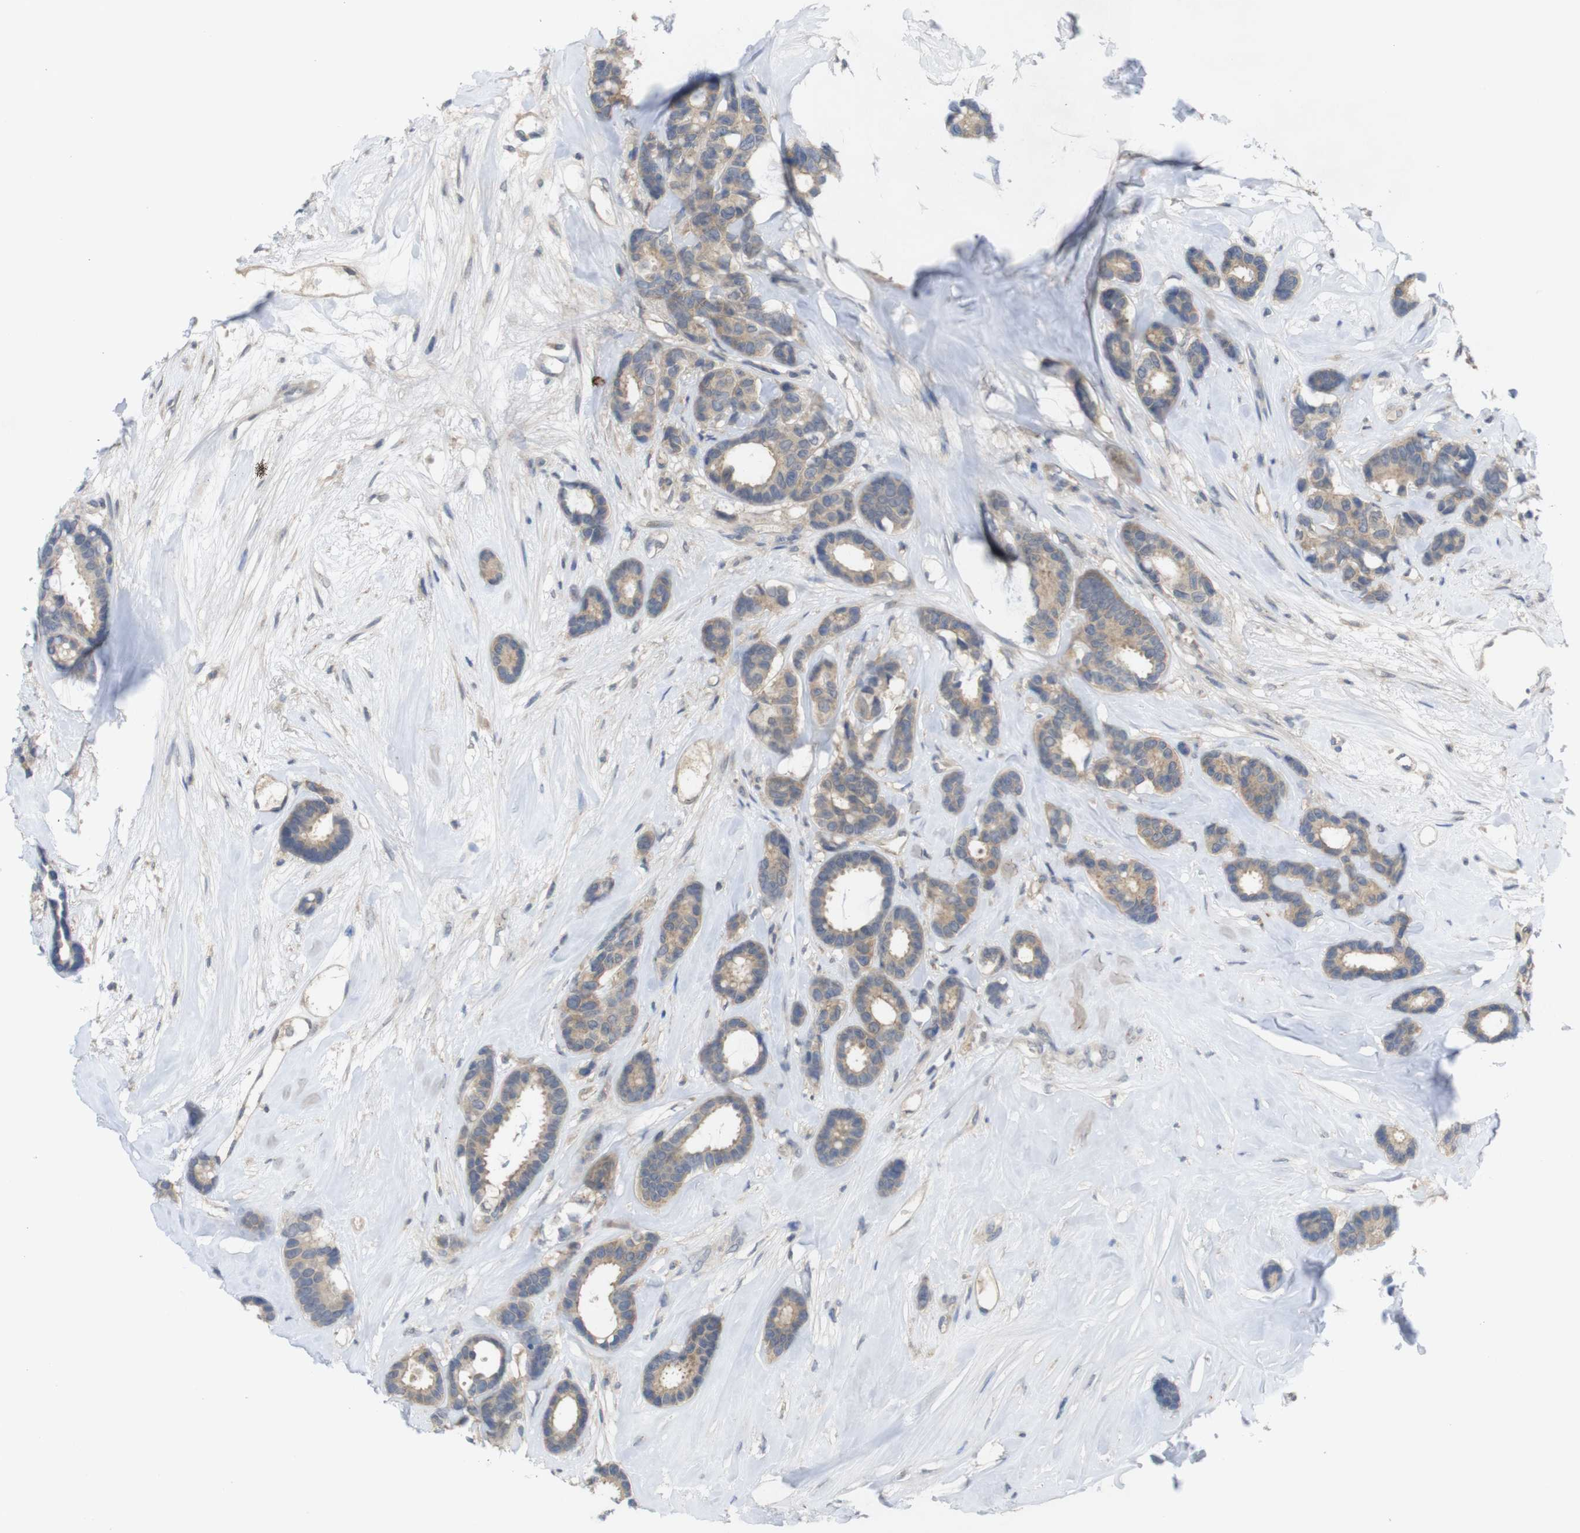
{"staining": {"intensity": "weak", "quantity": ">75%", "location": "cytoplasmic/membranous"}, "tissue": "breast cancer", "cell_type": "Tumor cells", "image_type": "cancer", "snomed": [{"axis": "morphology", "description": "Duct carcinoma"}, {"axis": "topography", "description": "Breast"}], "caption": "A brown stain highlights weak cytoplasmic/membranous staining of a protein in infiltrating ductal carcinoma (breast) tumor cells. (brown staining indicates protein expression, while blue staining denotes nuclei).", "gene": "BCAR3", "patient": {"sex": "female", "age": 87}}